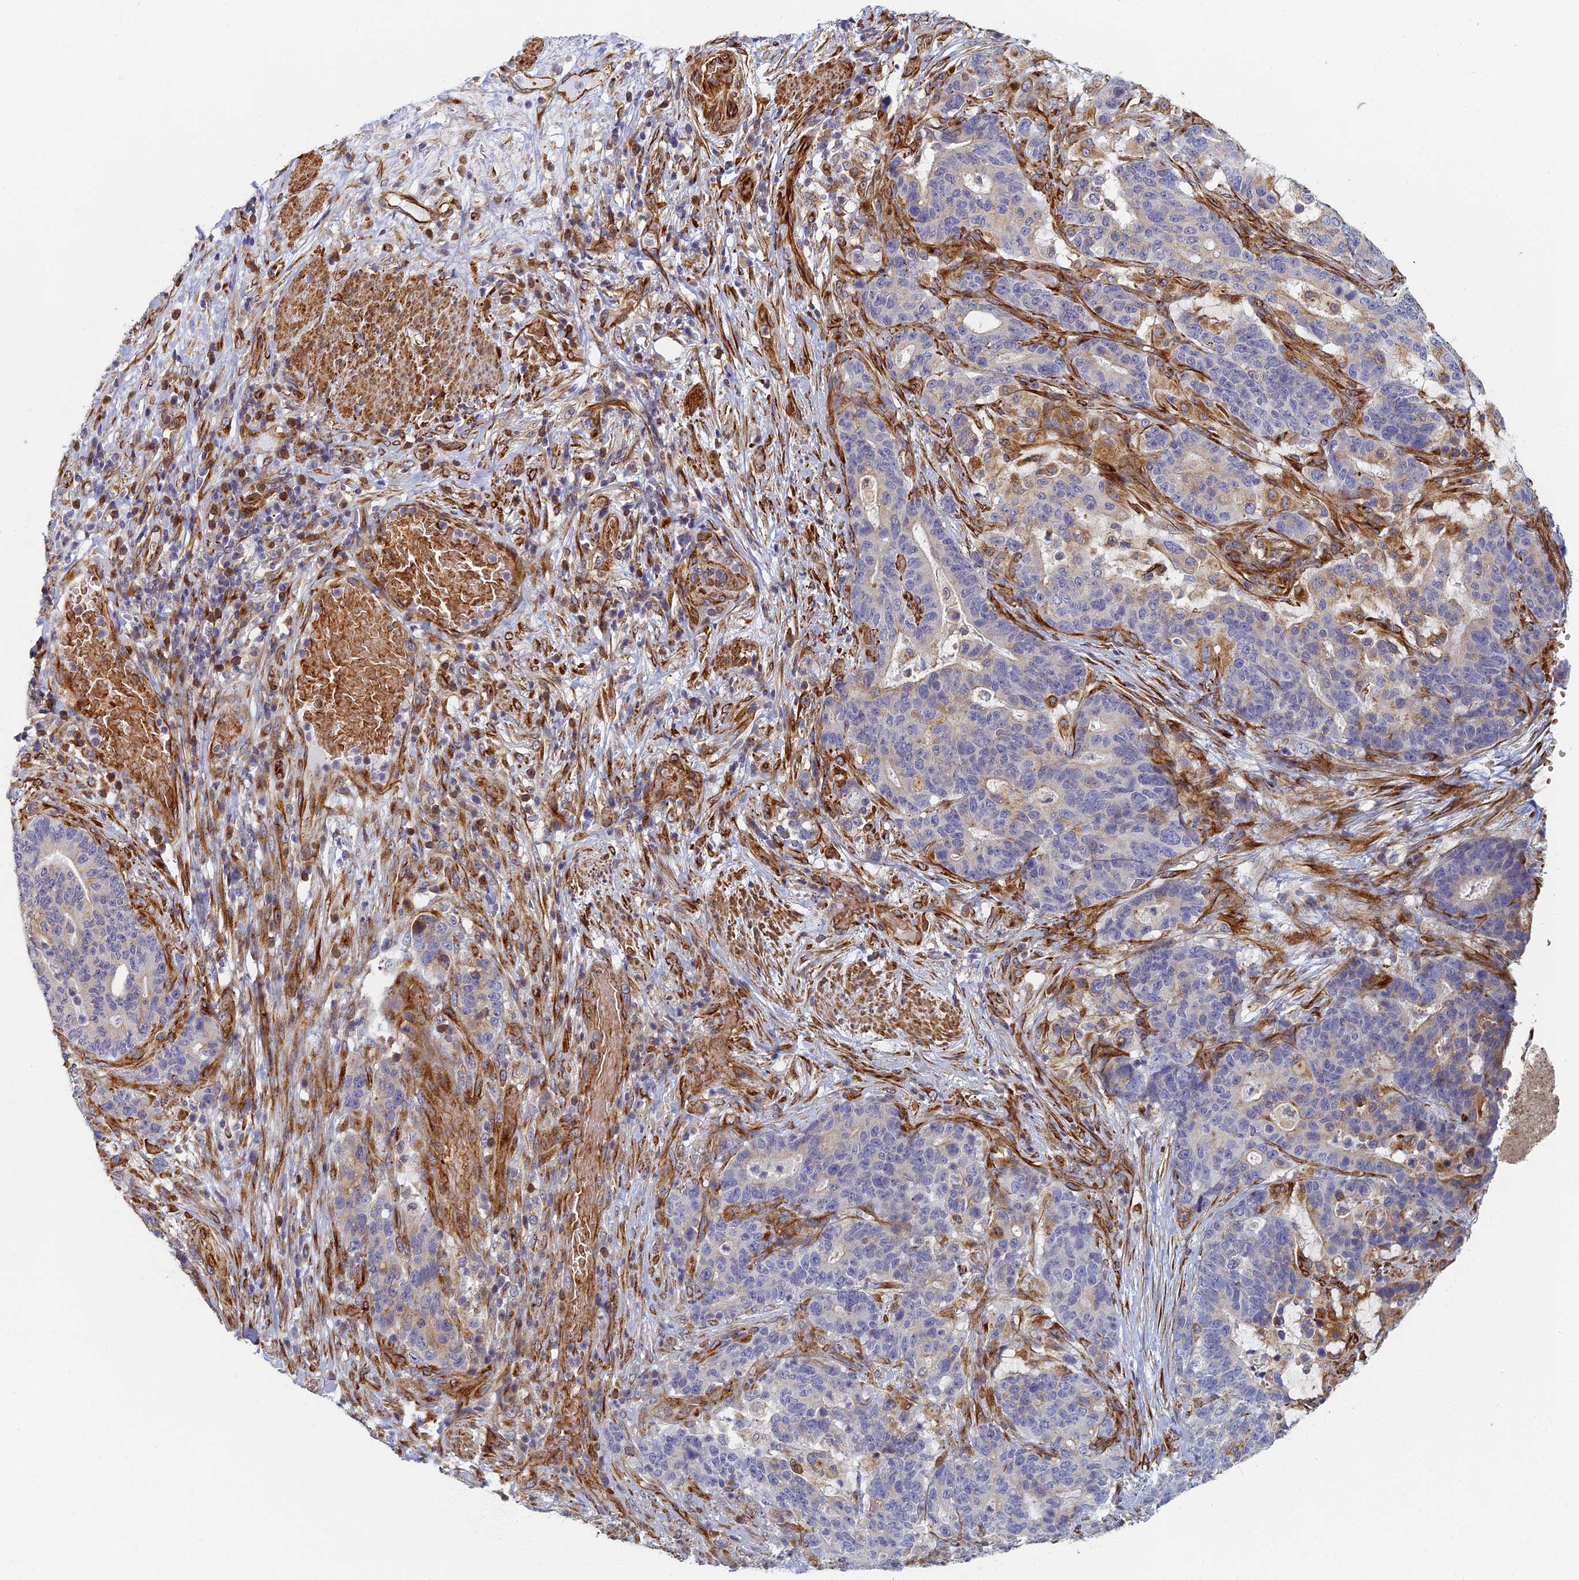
{"staining": {"intensity": "weak", "quantity": "<25%", "location": "cytoplasmic/membranous"}, "tissue": "stomach cancer", "cell_type": "Tumor cells", "image_type": "cancer", "snomed": [{"axis": "morphology", "description": "Normal tissue, NOS"}, {"axis": "morphology", "description": "Adenocarcinoma, NOS"}, {"axis": "topography", "description": "Stomach"}], "caption": "Tumor cells show no significant staining in stomach cancer.", "gene": "ABCB10", "patient": {"sex": "female", "age": 64}}